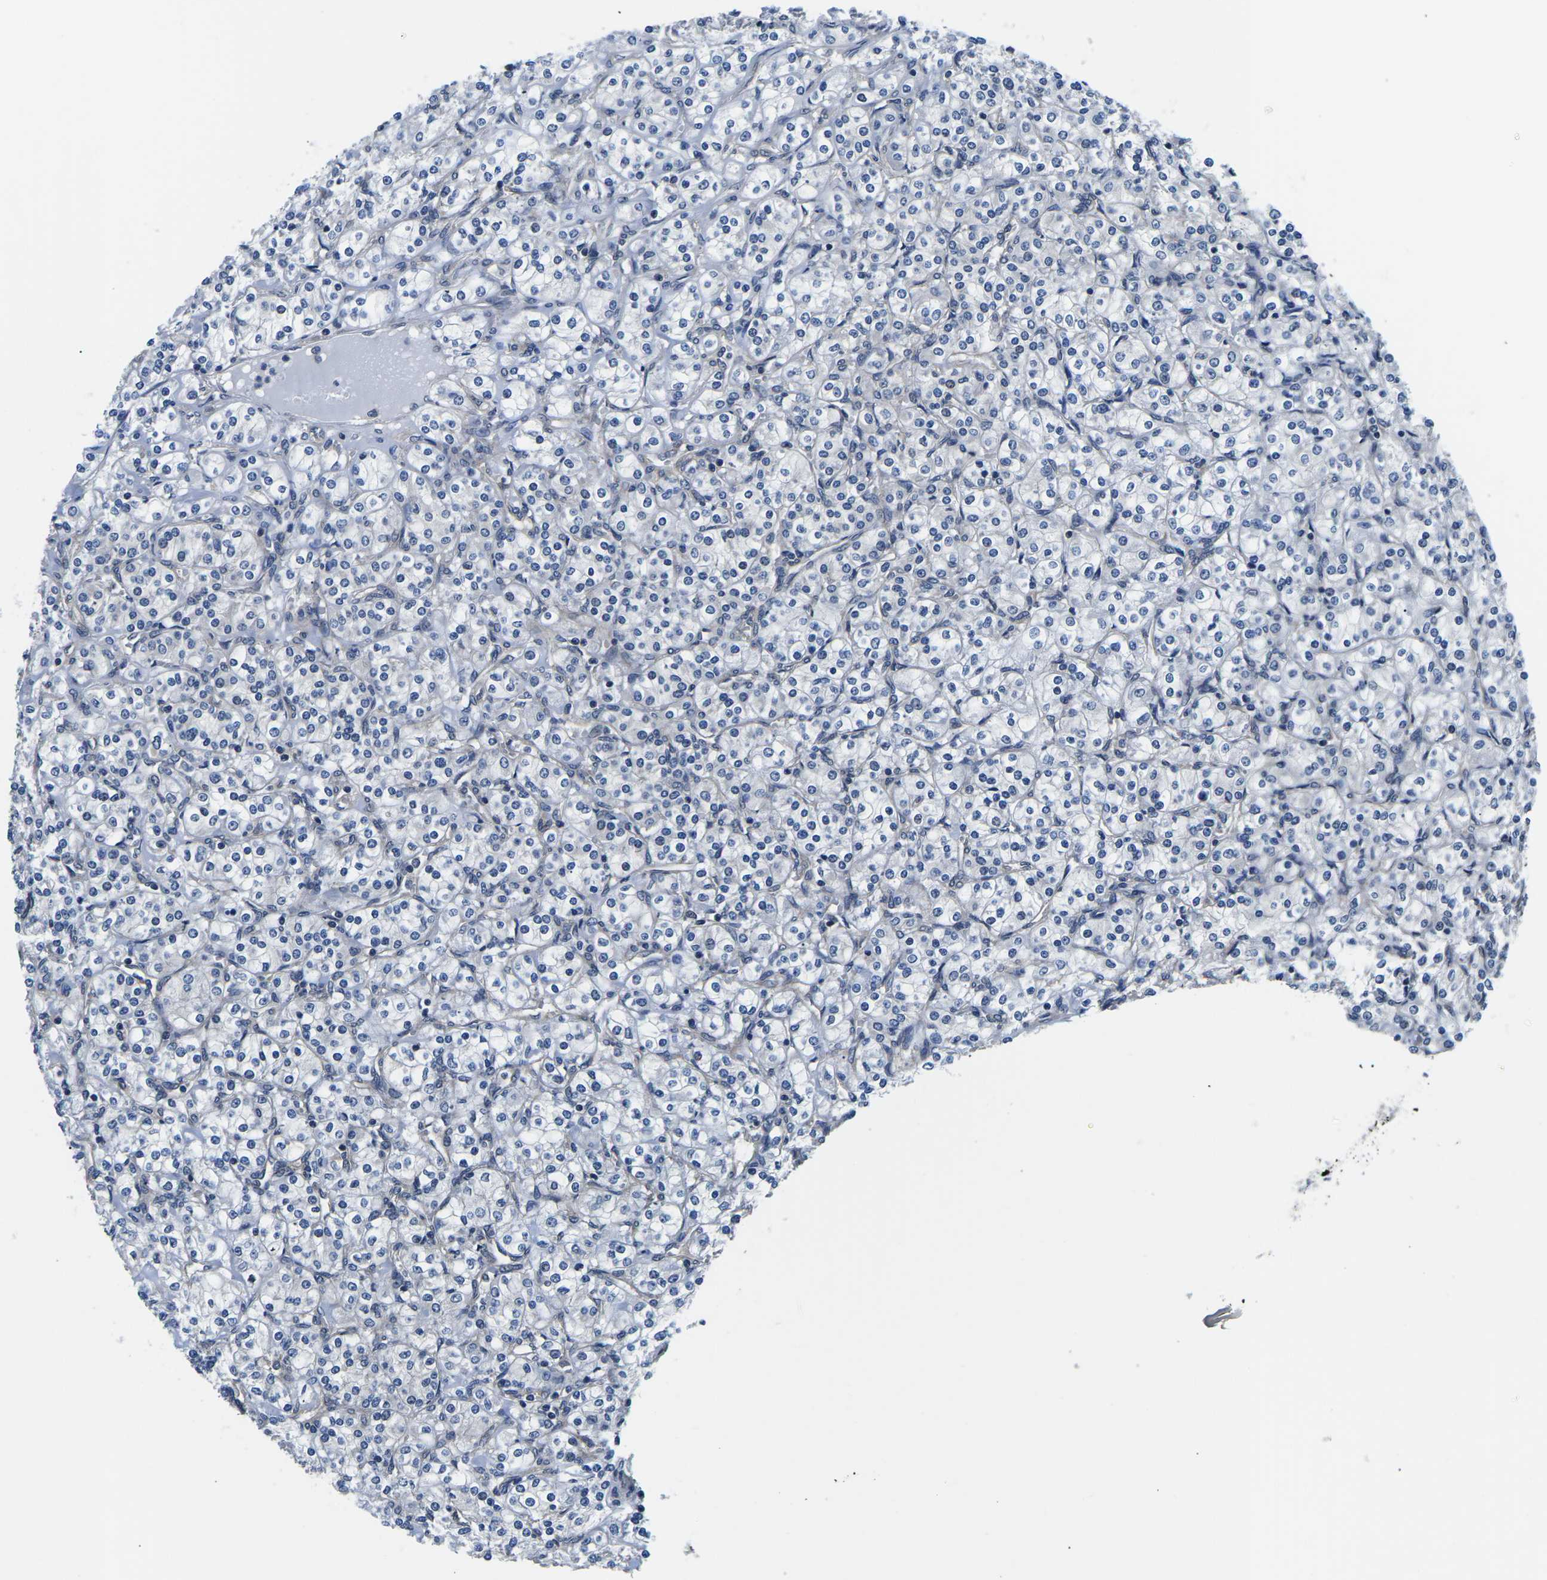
{"staining": {"intensity": "negative", "quantity": "none", "location": "none"}, "tissue": "renal cancer", "cell_type": "Tumor cells", "image_type": "cancer", "snomed": [{"axis": "morphology", "description": "Adenocarcinoma, NOS"}, {"axis": "topography", "description": "Kidney"}], "caption": "Human renal adenocarcinoma stained for a protein using immunohistochemistry (IHC) demonstrates no staining in tumor cells.", "gene": "GSK3B", "patient": {"sex": "male", "age": 77}}